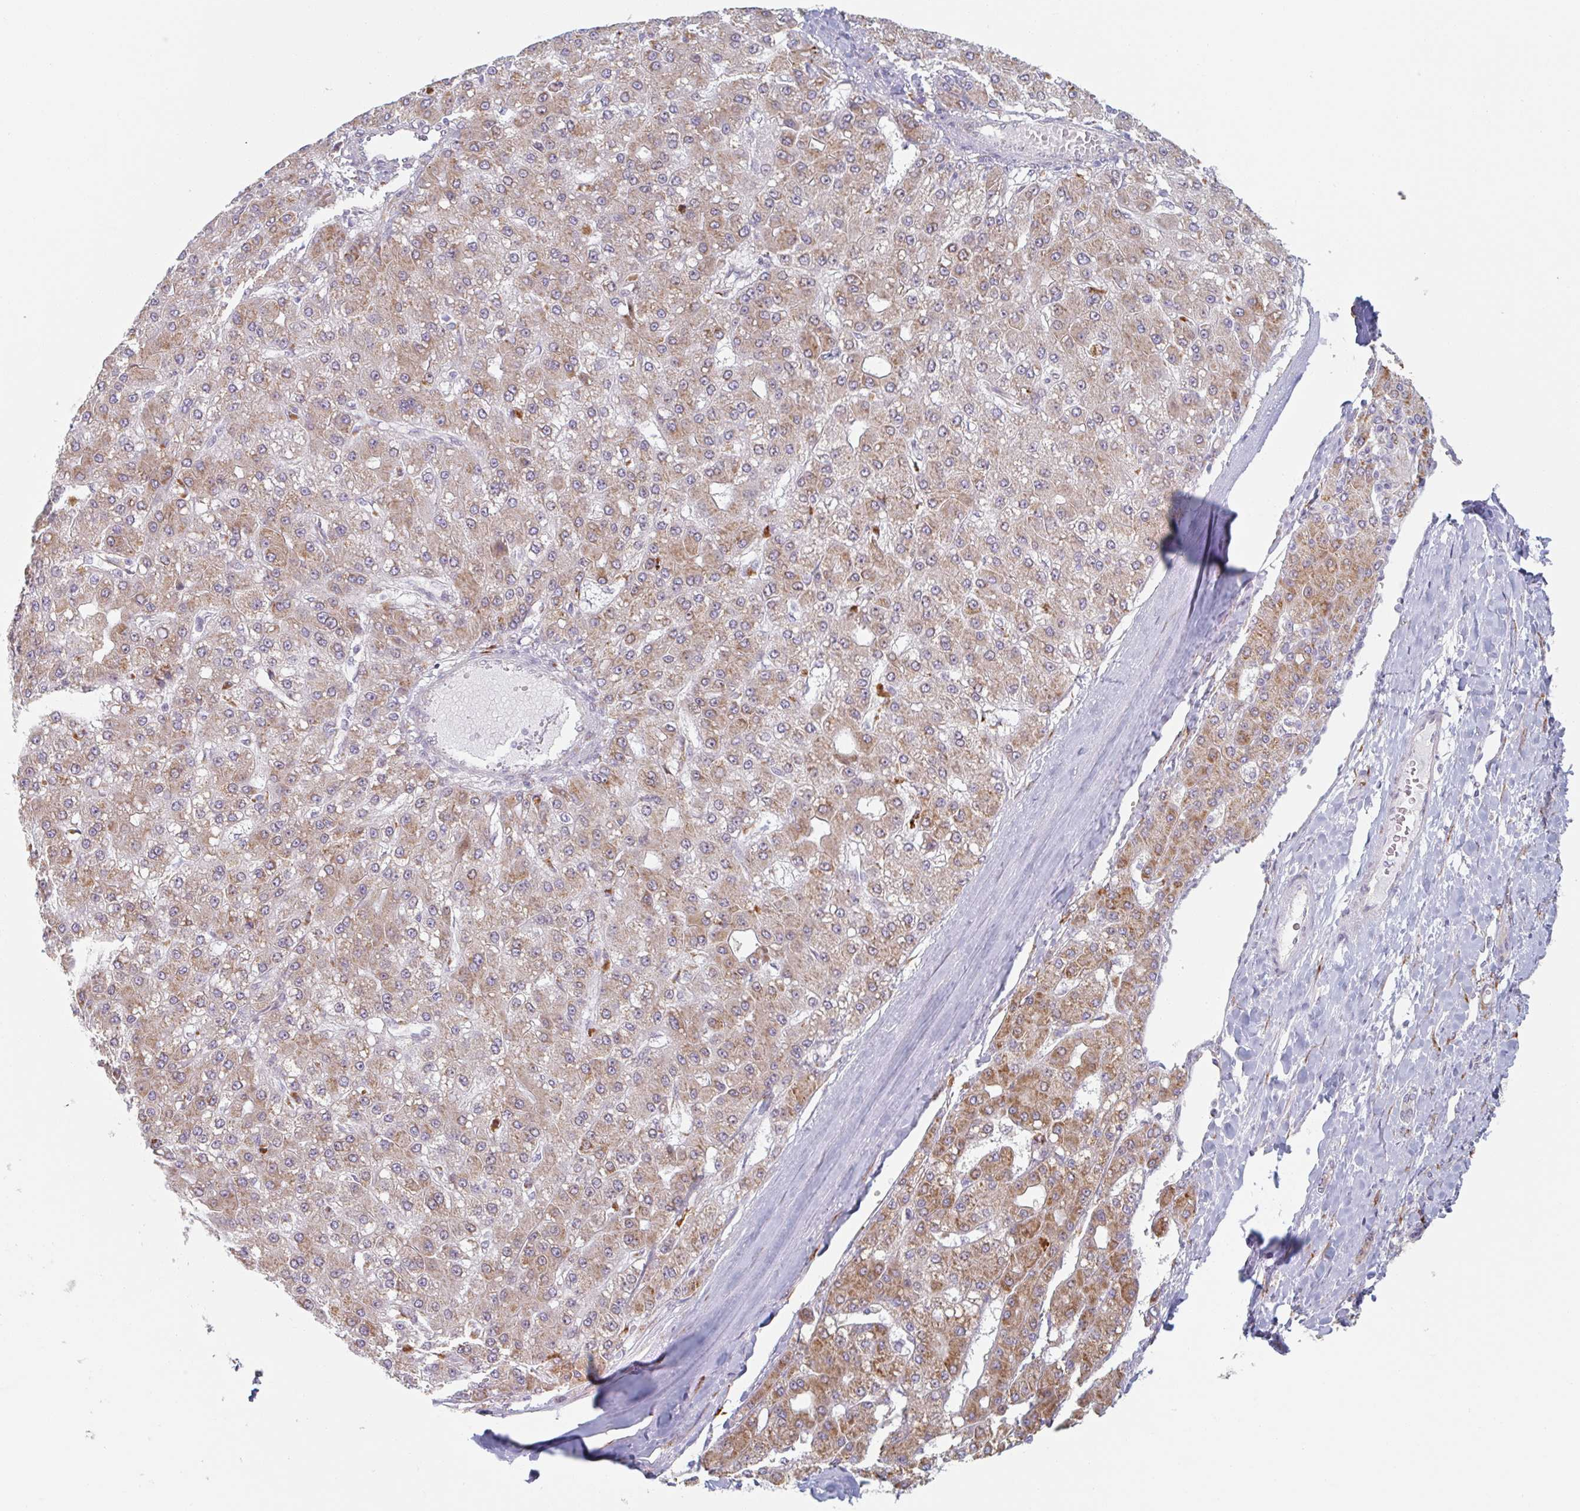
{"staining": {"intensity": "moderate", "quantity": ">75%", "location": "cytoplasmic/membranous"}, "tissue": "liver cancer", "cell_type": "Tumor cells", "image_type": "cancer", "snomed": [{"axis": "morphology", "description": "Carcinoma, Hepatocellular, NOS"}, {"axis": "topography", "description": "Liver"}], "caption": "Brown immunohistochemical staining in hepatocellular carcinoma (liver) demonstrates moderate cytoplasmic/membranous staining in about >75% of tumor cells. (Brightfield microscopy of DAB IHC at high magnification).", "gene": "TRAPPC10", "patient": {"sex": "male", "age": 67}}